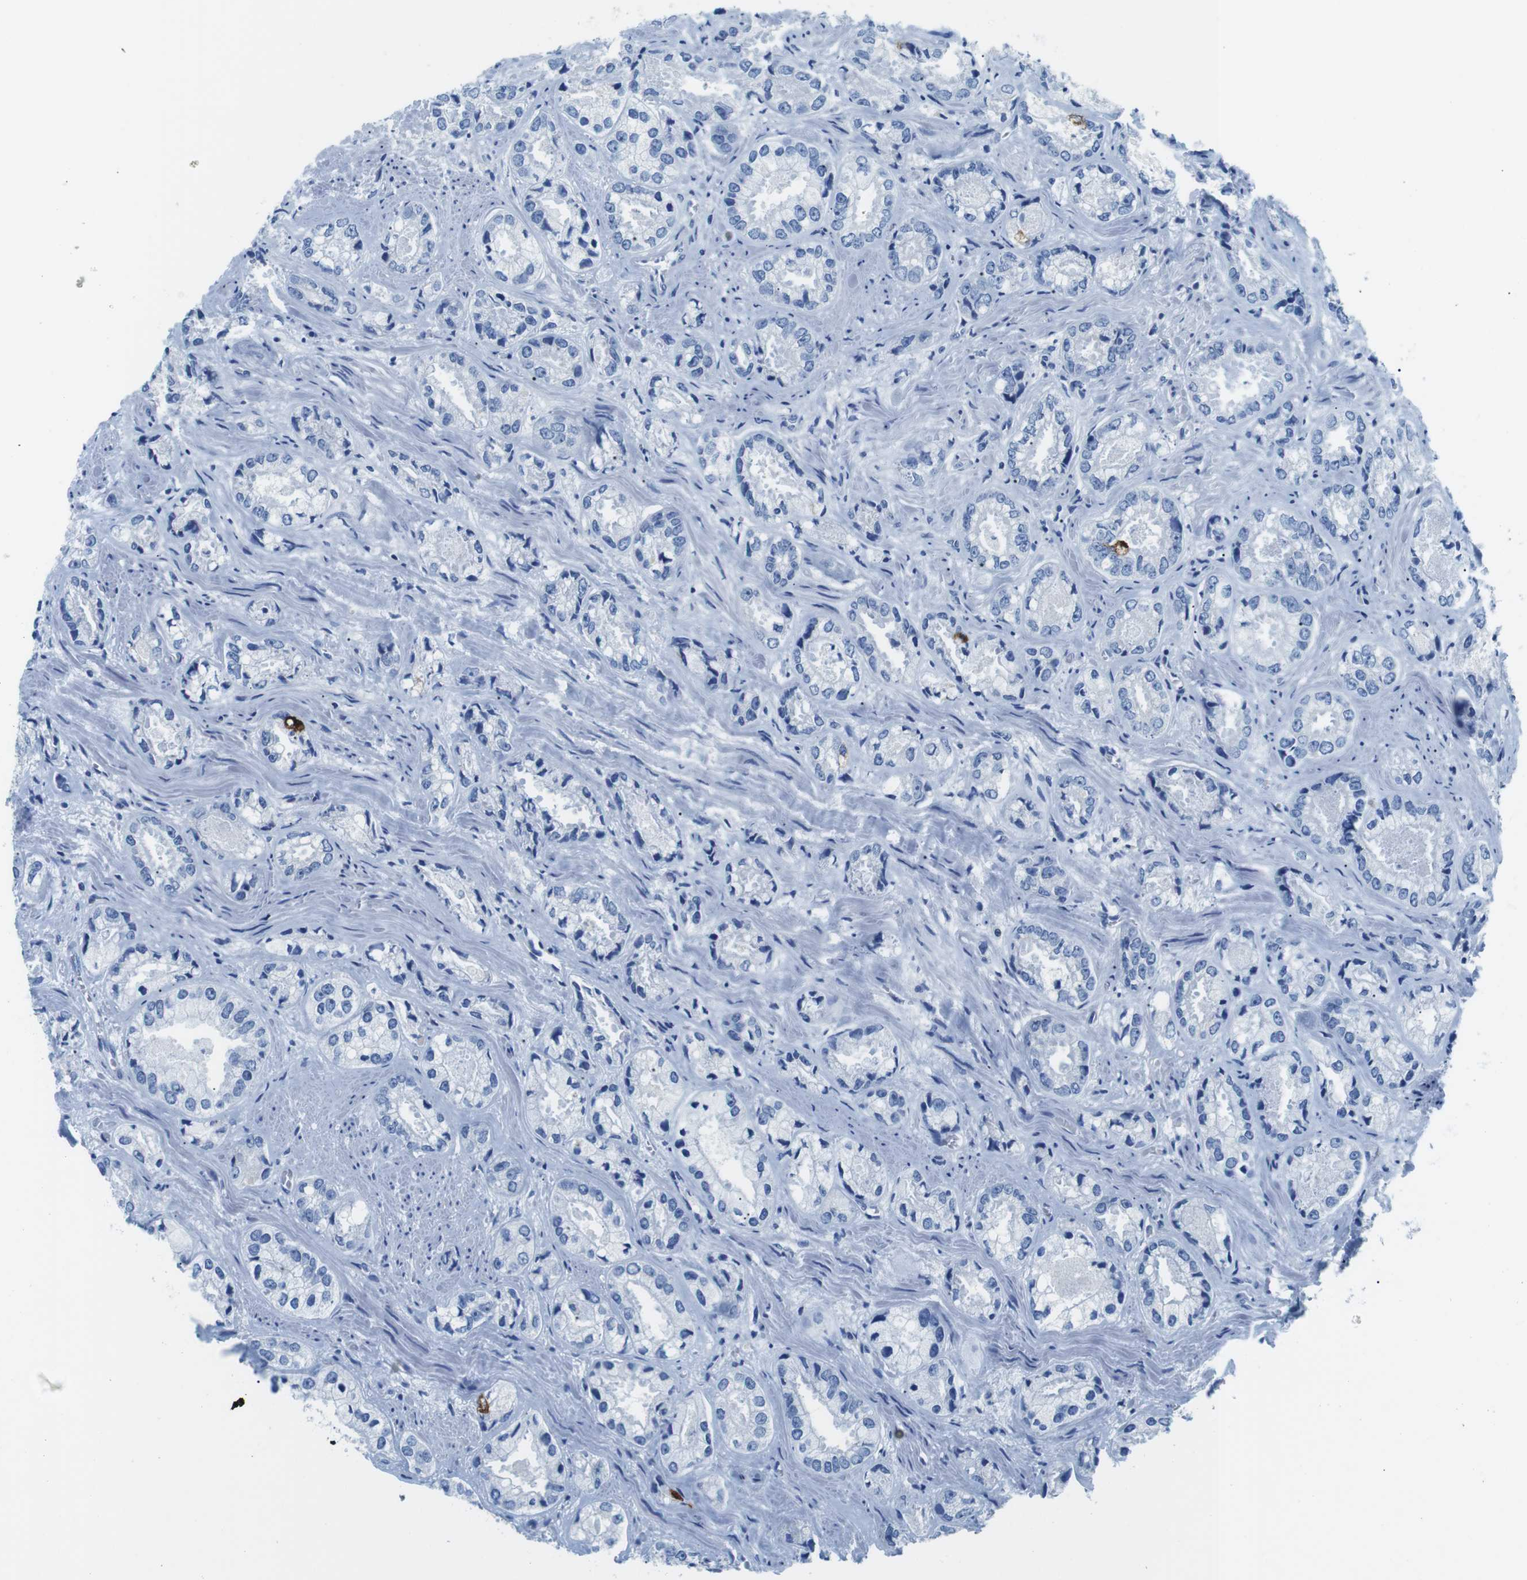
{"staining": {"intensity": "negative", "quantity": "none", "location": "none"}, "tissue": "prostate cancer", "cell_type": "Tumor cells", "image_type": "cancer", "snomed": [{"axis": "morphology", "description": "Adenocarcinoma, High grade"}, {"axis": "topography", "description": "Prostate"}], "caption": "Immunohistochemistry image of human prostate cancer stained for a protein (brown), which displays no positivity in tumor cells.", "gene": "MUC2", "patient": {"sex": "male", "age": 61}}